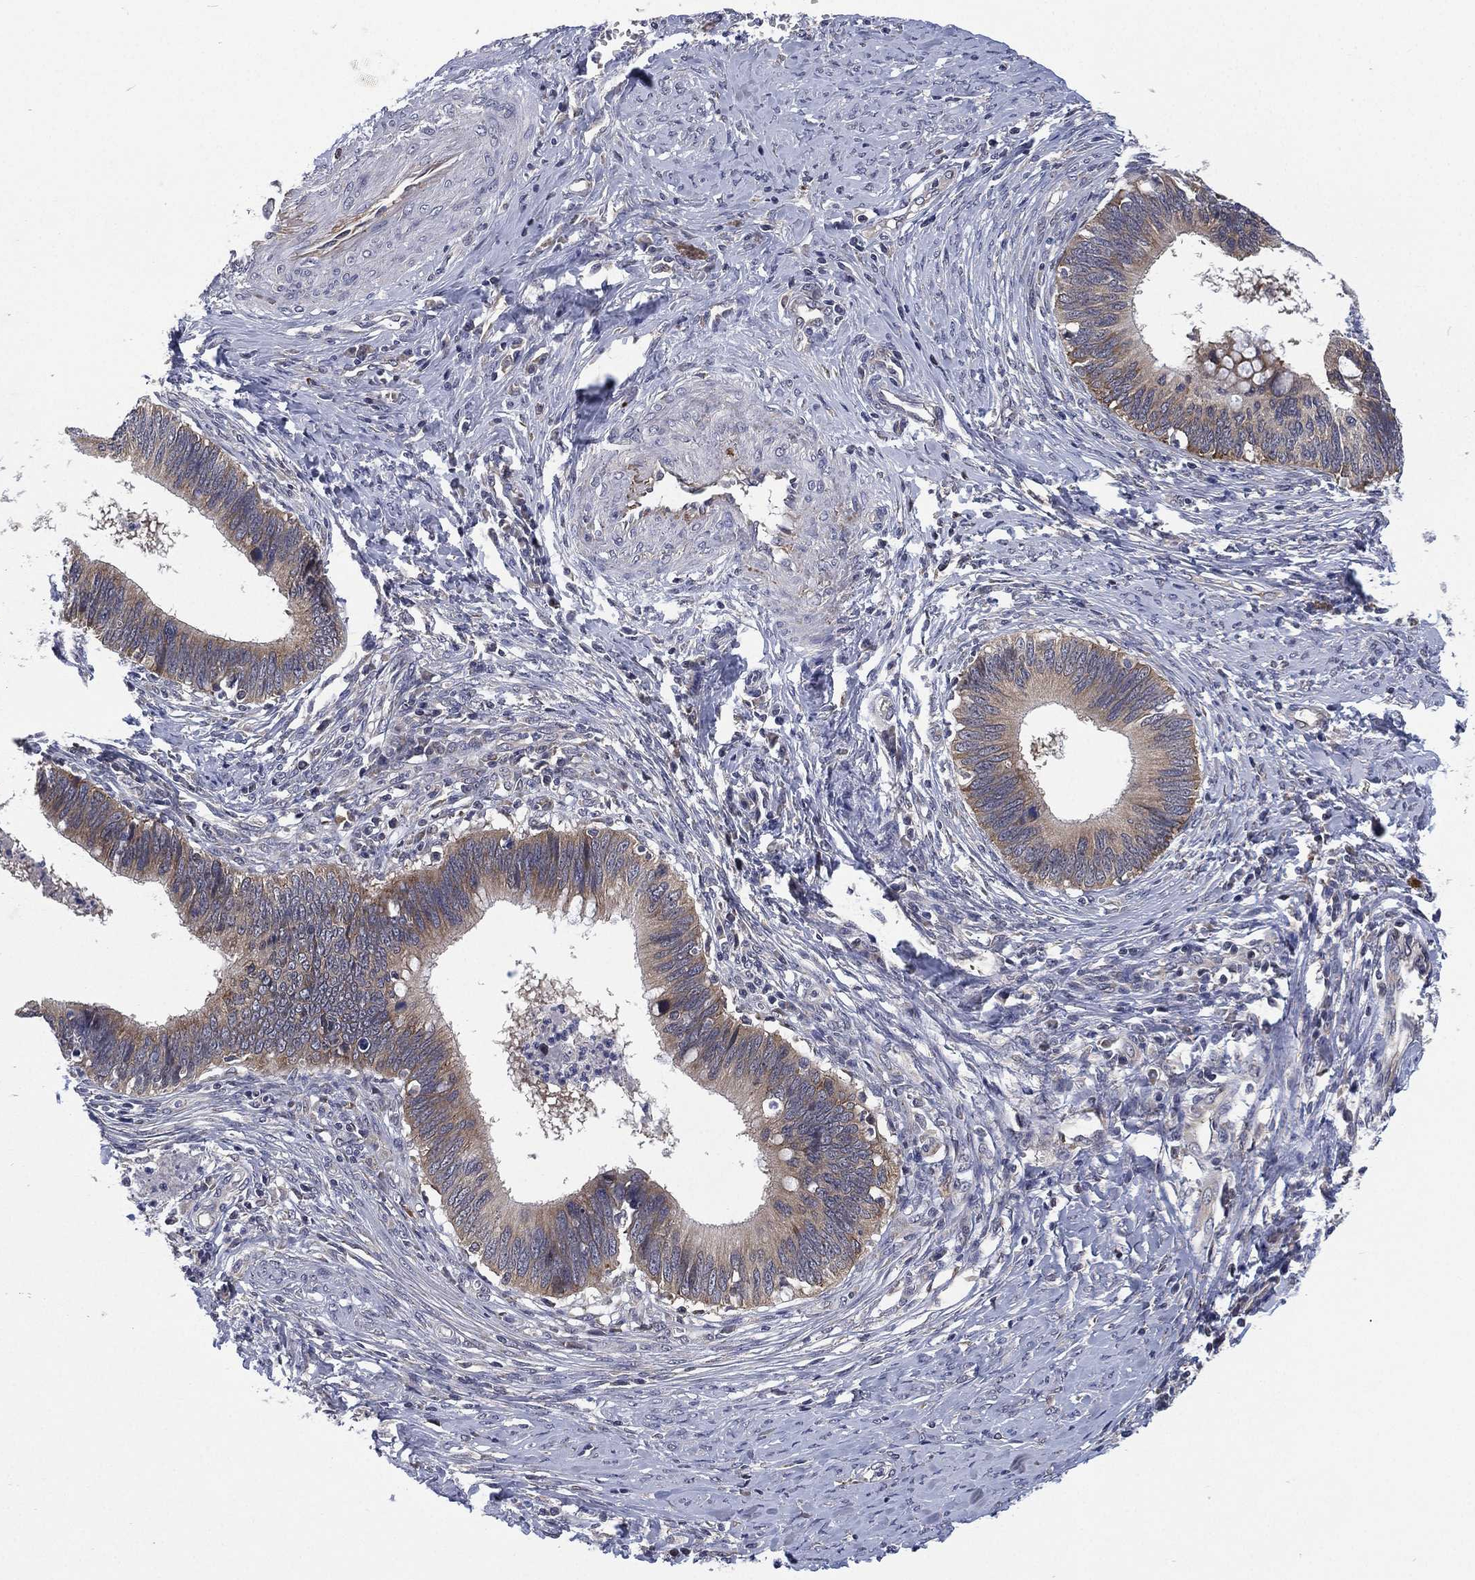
{"staining": {"intensity": "weak", "quantity": "25%-75%", "location": "cytoplasmic/membranous"}, "tissue": "cervical cancer", "cell_type": "Tumor cells", "image_type": "cancer", "snomed": [{"axis": "morphology", "description": "Adenocarcinoma, NOS"}, {"axis": "topography", "description": "Cervix"}], "caption": "Adenocarcinoma (cervical) stained with immunohistochemistry shows weak cytoplasmic/membranous positivity in approximately 25%-75% of tumor cells.", "gene": "SELENOO", "patient": {"sex": "female", "age": 42}}